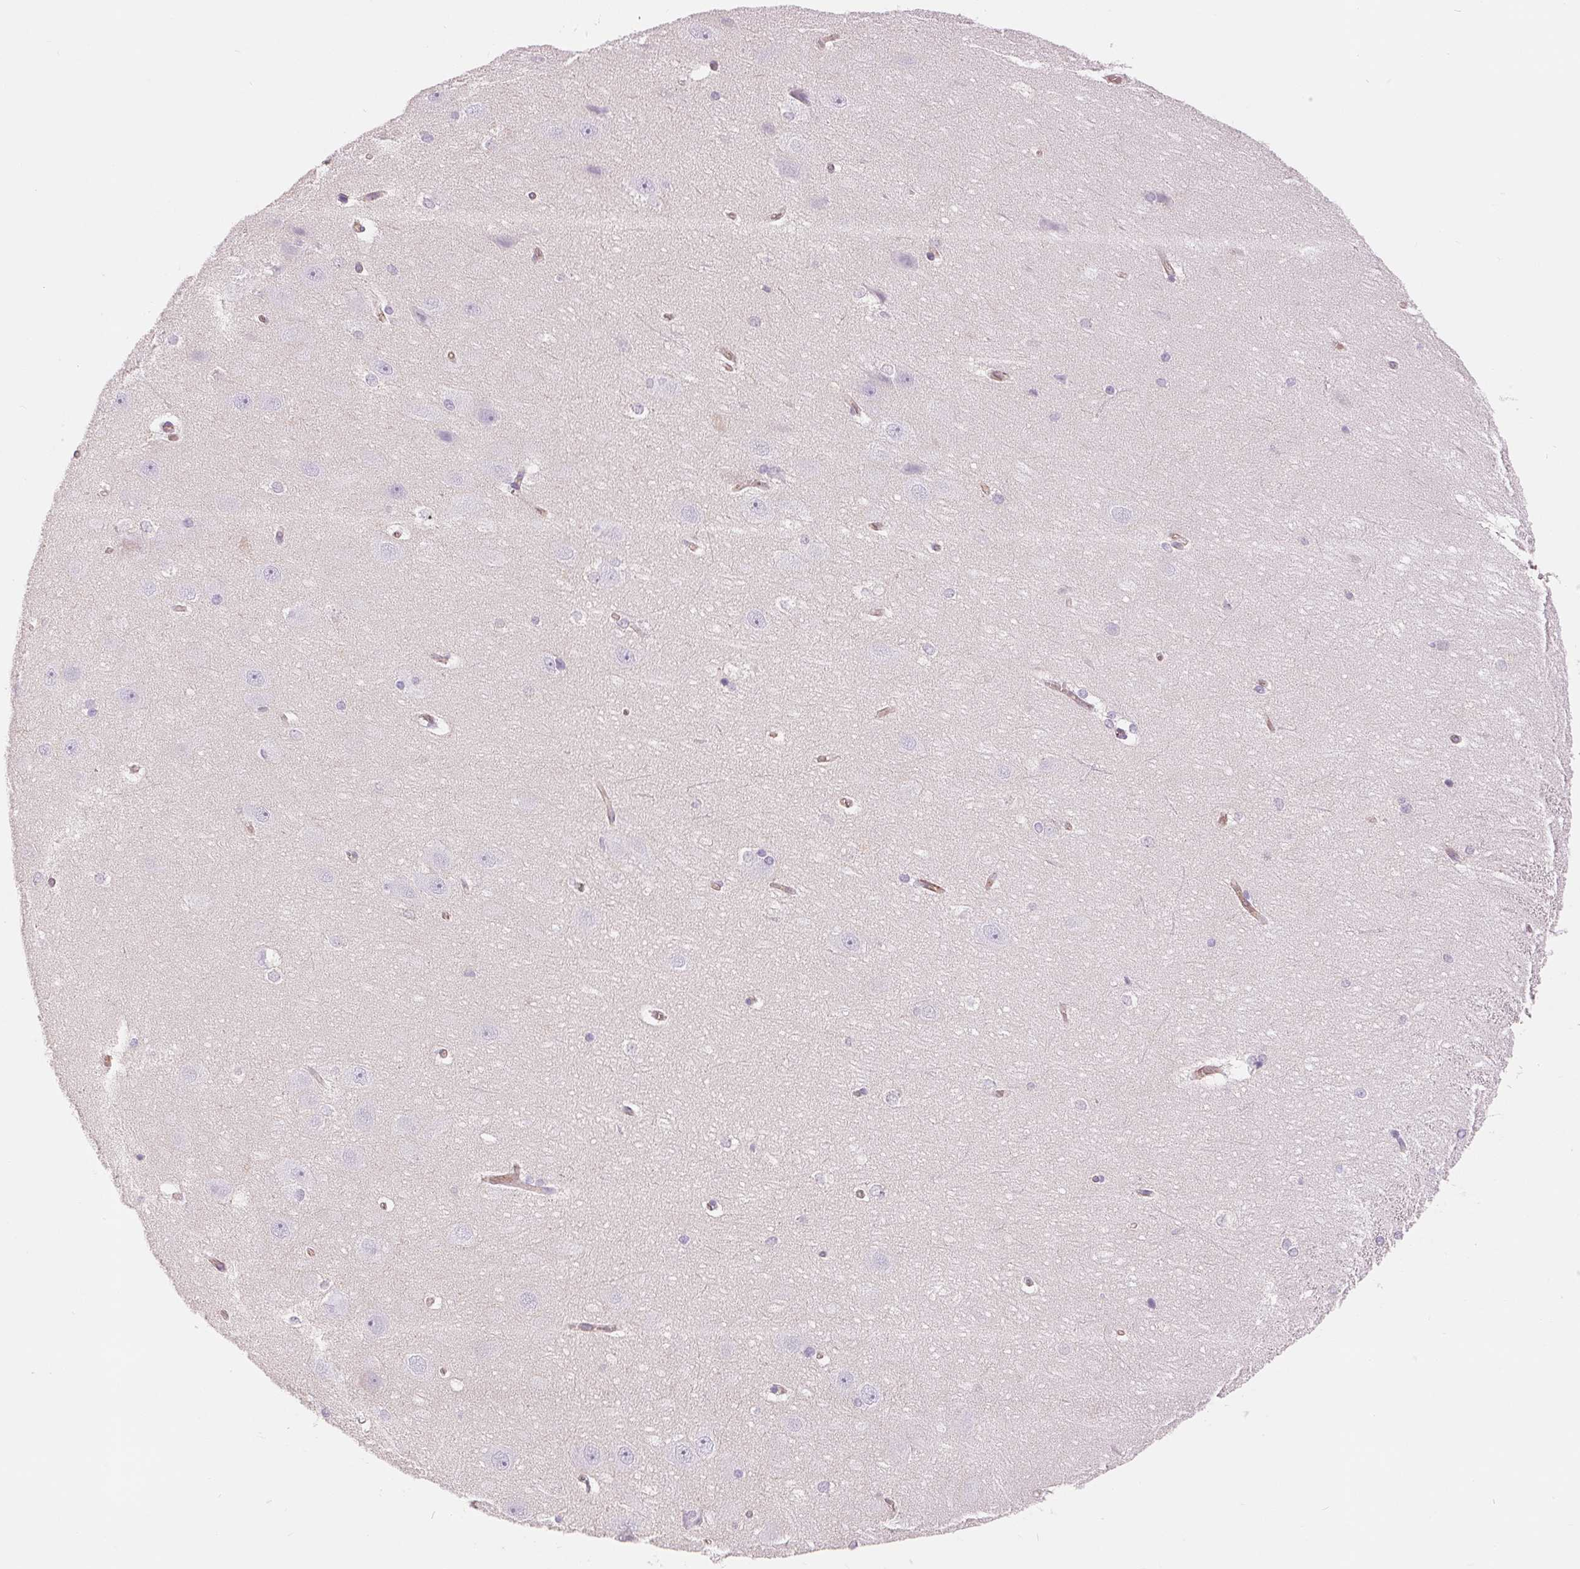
{"staining": {"intensity": "negative", "quantity": "none", "location": "none"}, "tissue": "hippocampus", "cell_type": "Glial cells", "image_type": "normal", "snomed": [{"axis": "morphology", "description": "Normal tissue, NOS"}, {"axis": "topography", "description": "Cerebral cortex"}, {"axis": "topography", "description": "Hippocampus"}], "caption": "Glial cells show no significant expression in normal hippocampus. (Brightfield microscopy of DAB (3,3'-diaminobenzidine) immunohistochemistry (IHC) at high magnification).", "gene": "DIXDC1", "patient": {"sex": "female", "age": 19}}